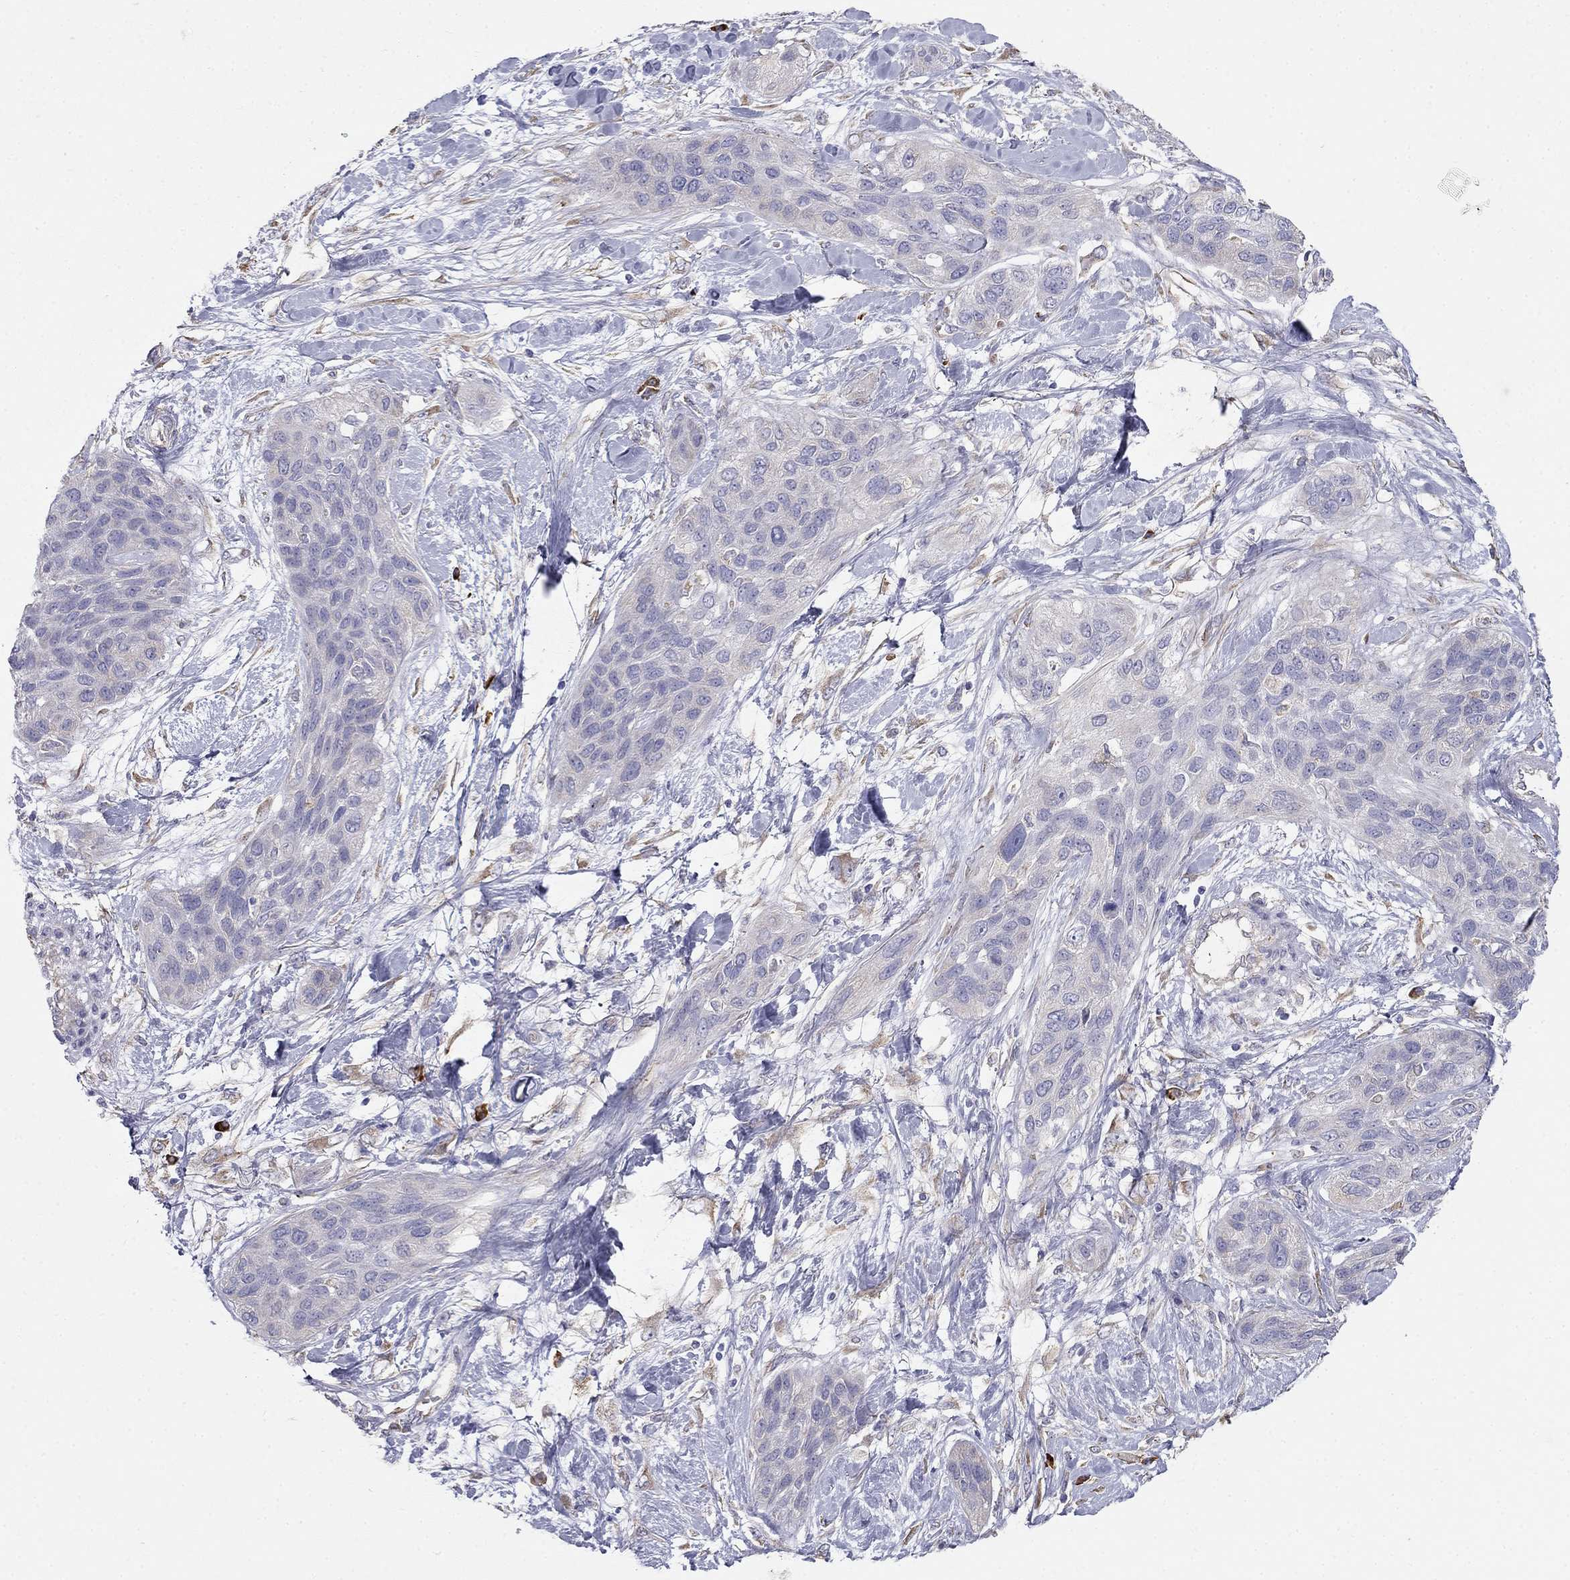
{"staining": {"intensity": "negative", "quantity": "none", "location": "none"}, "tissue": "lung cancer", "cell_type": "Tumor cells", "image_type": "cancer", "snomed": [{"axis": "morphology", "description": "Squamous cell carcinoma, NOS"}, {"axis": "topography", "description": "Lung"}], "caption": "This histopathology image is of lung cancer (squamous cell carcinoma) stained with IHC to label a protein in brown with the nuclei are counter-stained blue. There is no expression in tumor cells.", "gene": "LONRF2", "patient": {"sex": "female", "age": 70}}